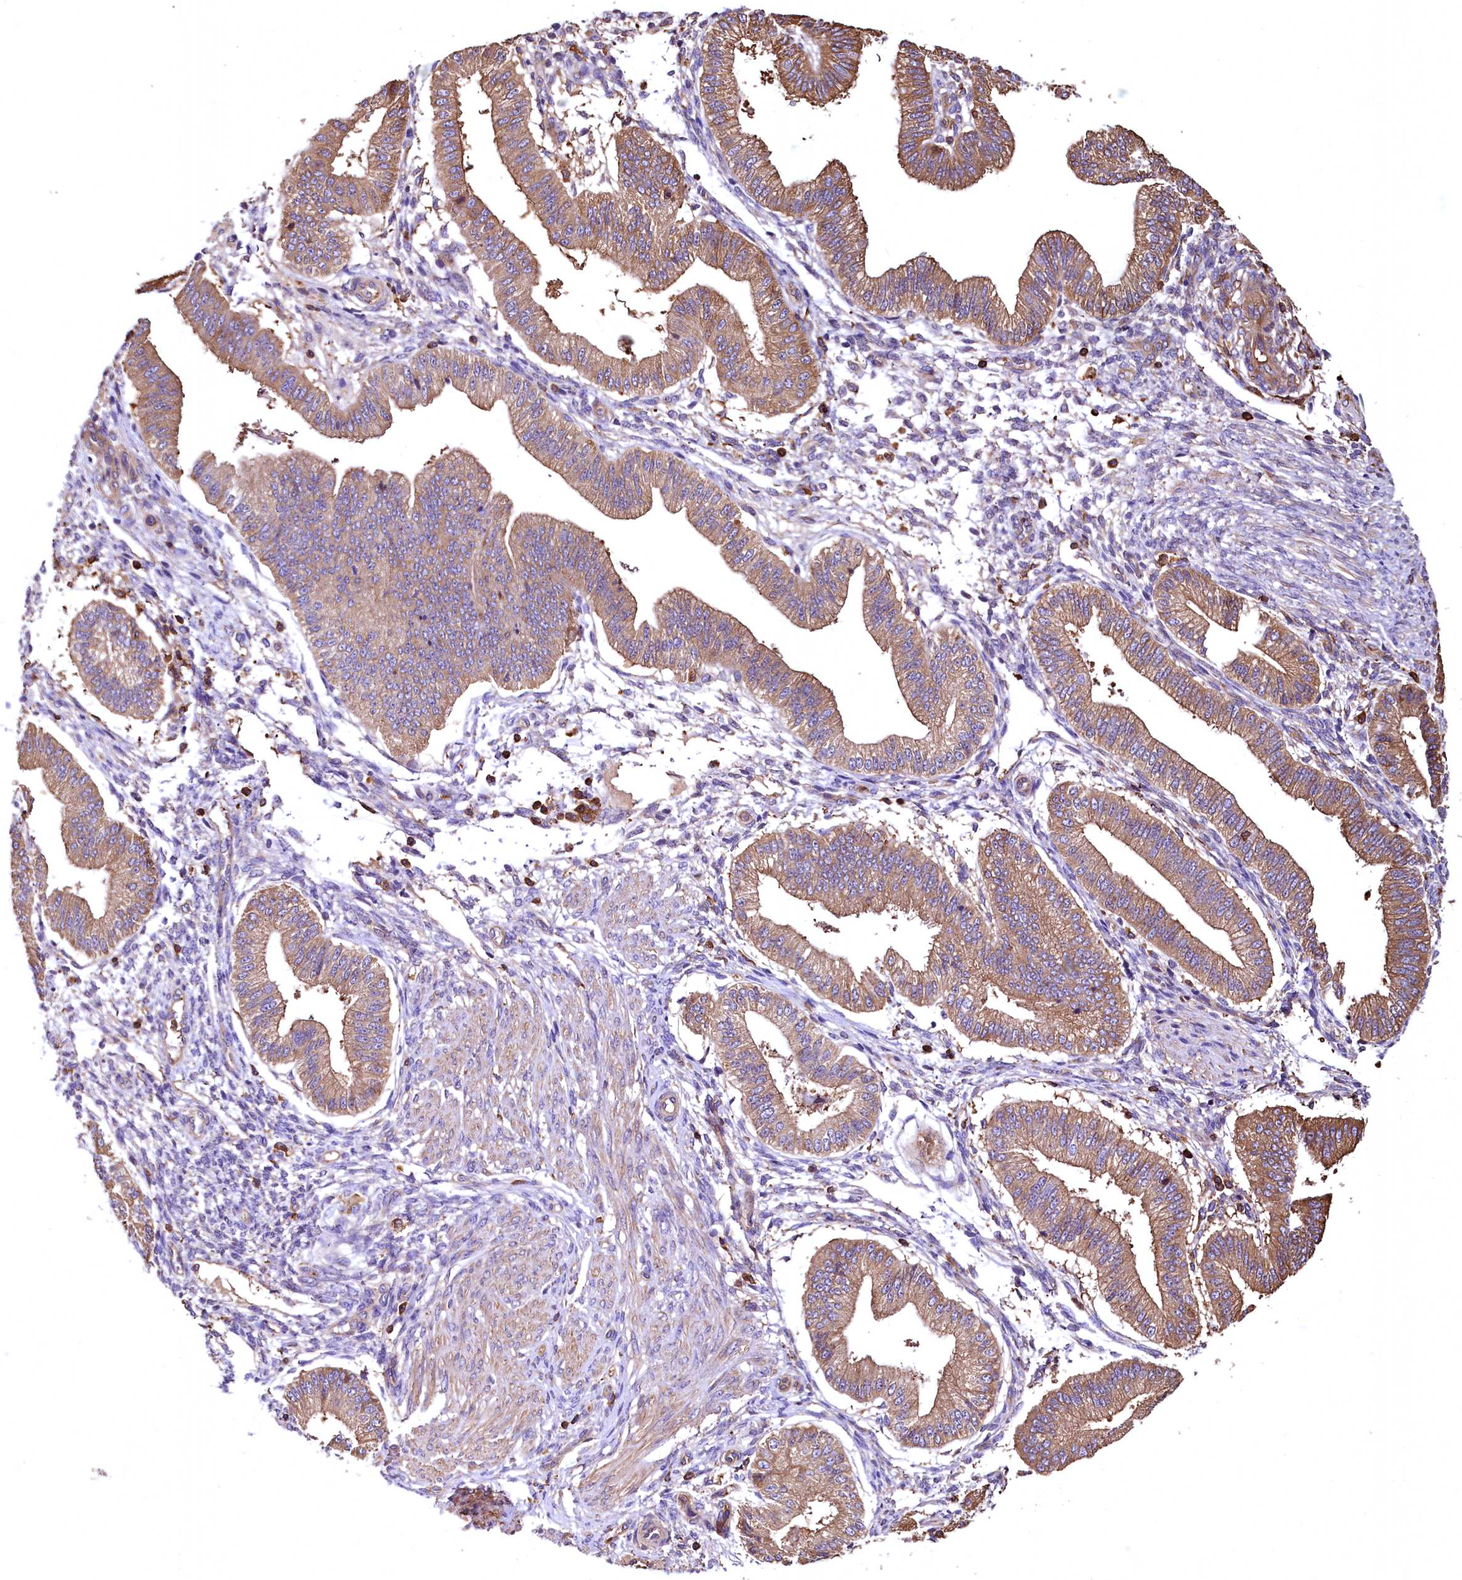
{"staining": {"intensity": "negative", "quantity": "none", "location": "none"}, "tissue": "endometrium", "cell_type": "Cells in endometrial stroma", "image_type": "normal", "snomed": [{"axis": "morphology", "description": "Normal tissue, NOS"}, {"axis": "topography", "description": "Endometrium"}], "caption": "A high-resolution photomicrograph shows IHC staining of benign endometrium, which reveals no significant expression in cells in endometrial stroma. (DAB immunohistochemistry, high magnification).", "gene": "RARS2", "patient": {"sex": "female", "age": 39}}